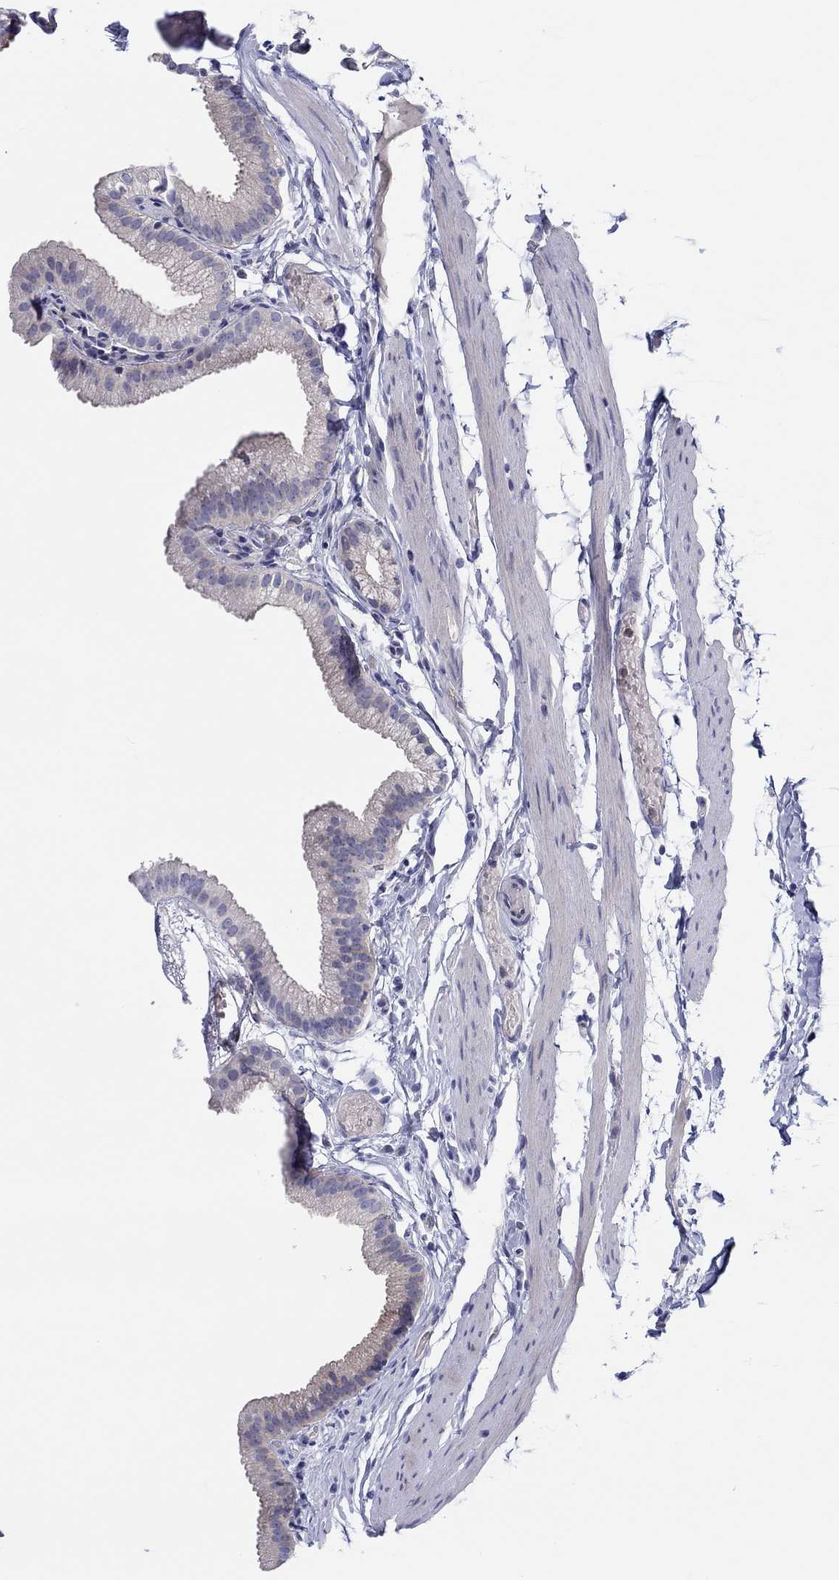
{"staining": {"intensity": "negative", "quantity": "none", "location": "none"}, "tissue": "gallbladder", "cell_type": "Glandular cells", "image_type": "normal", "snomed": [{"axis": "morphology", "description": "Normal tissue, NOS"}, {"axis": "topography", "description": "Gallbladder"}], "caption": "Immunohistochemistry (IHC) of unremarkable human gallbladder reveals no expression in glandular cells. (DAB immunohistochemistry (IHC), high magnification).", "gene": "ABCG4", "patient": {"sex": "female", "age": 45}}